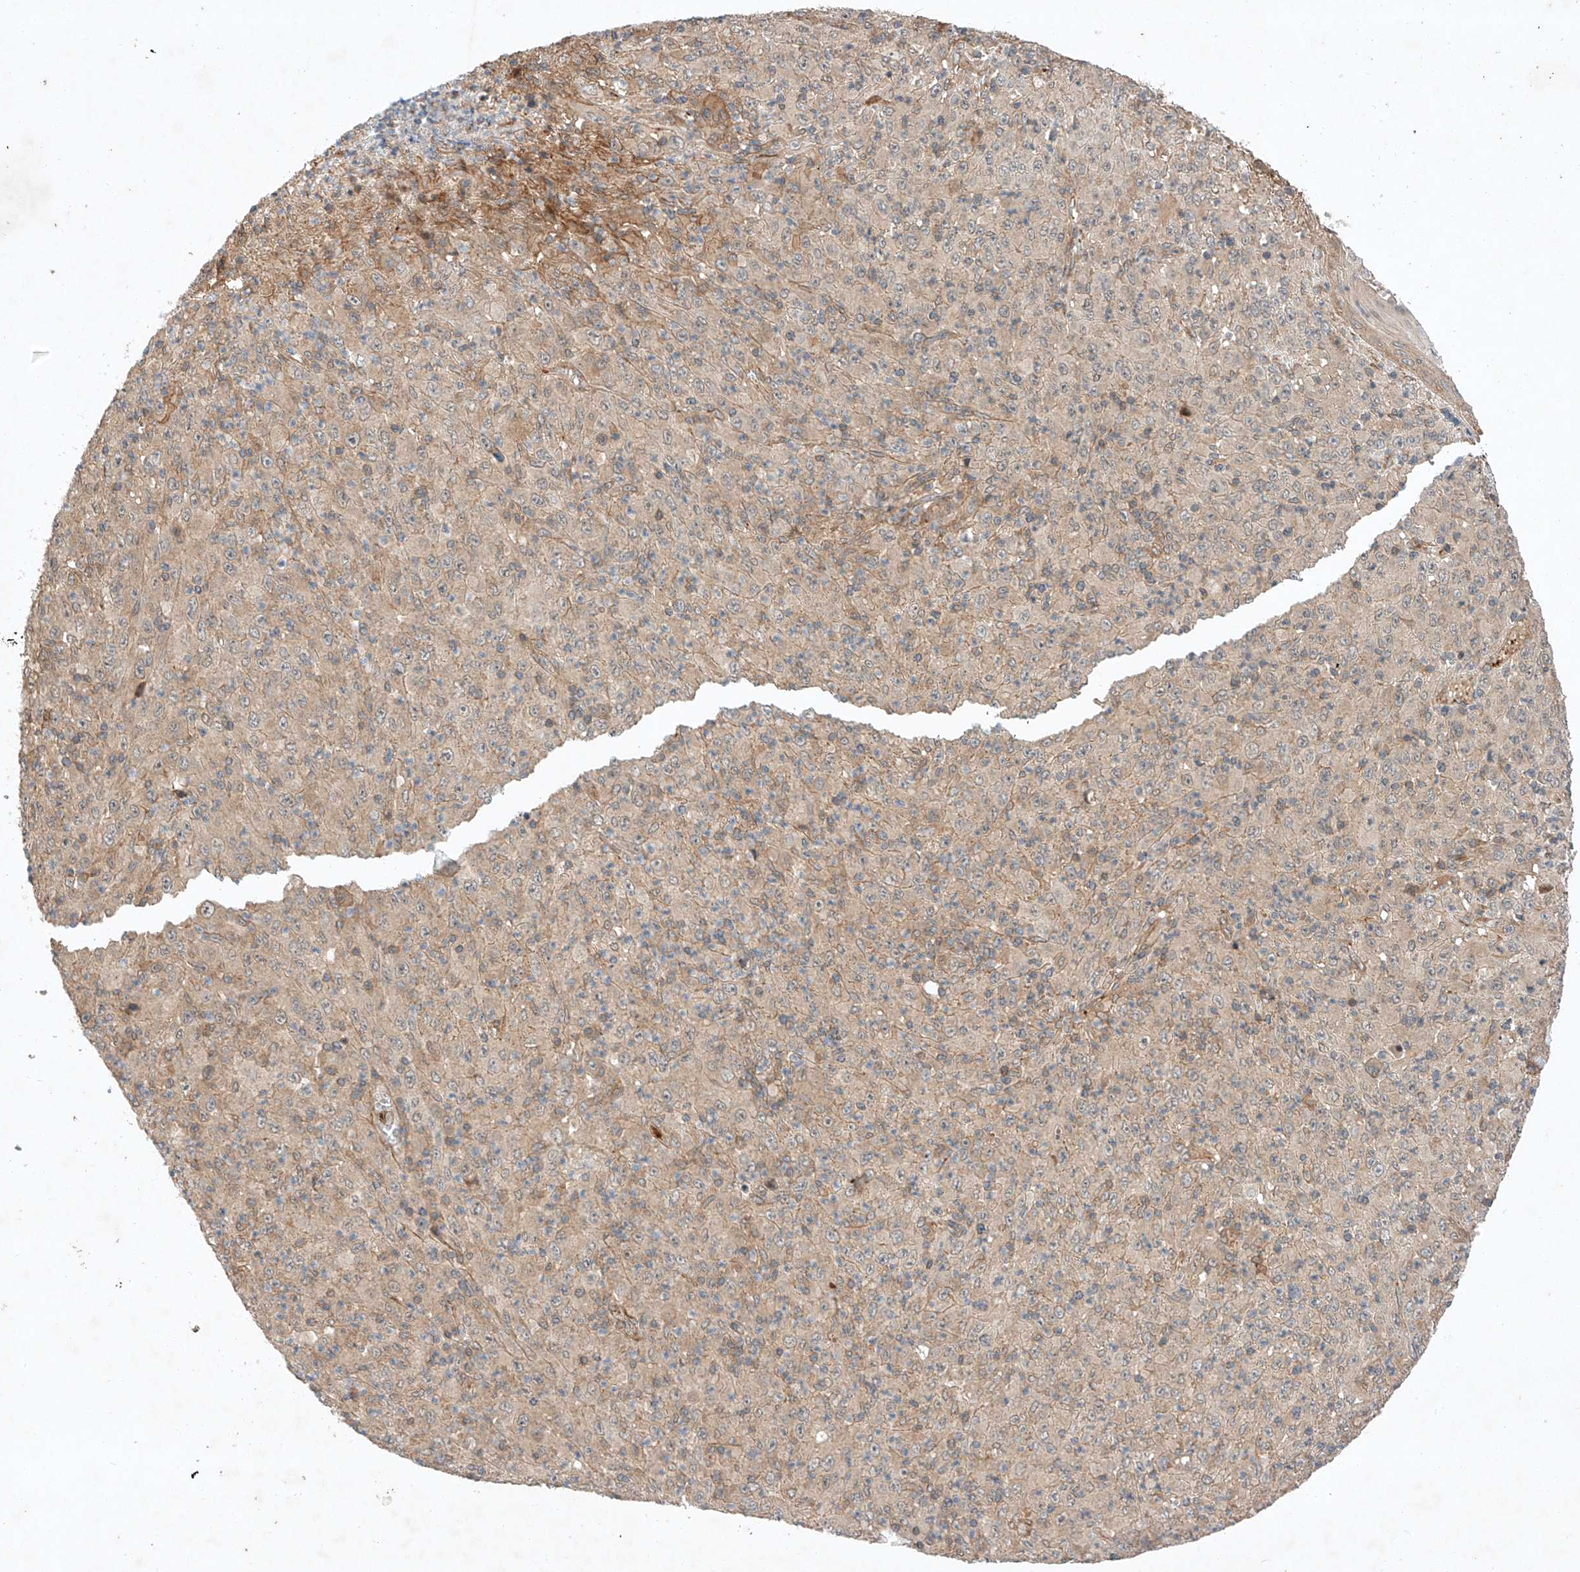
{"staining": {"intensity": "negative", "quantity": "none", "location": "none"}, "tissue": "melanoma", "cell_type": "Tumor cells", "image_type": "cancer", "snomed": [{"axis": "morphology", "description": "Malignant melanoma, Metastatic site"}, {"axis": "topography", "description": "Skin"}], "caption": "There is no significant expression in tumor cells of melanoma. (DAB (3,3'-diaminobenzidine) immunohistochemistry (IHC) with hematoxylin counter stain).", "gene": "ARHGAP33", "patient": {"sex": "female", "age": 56}}